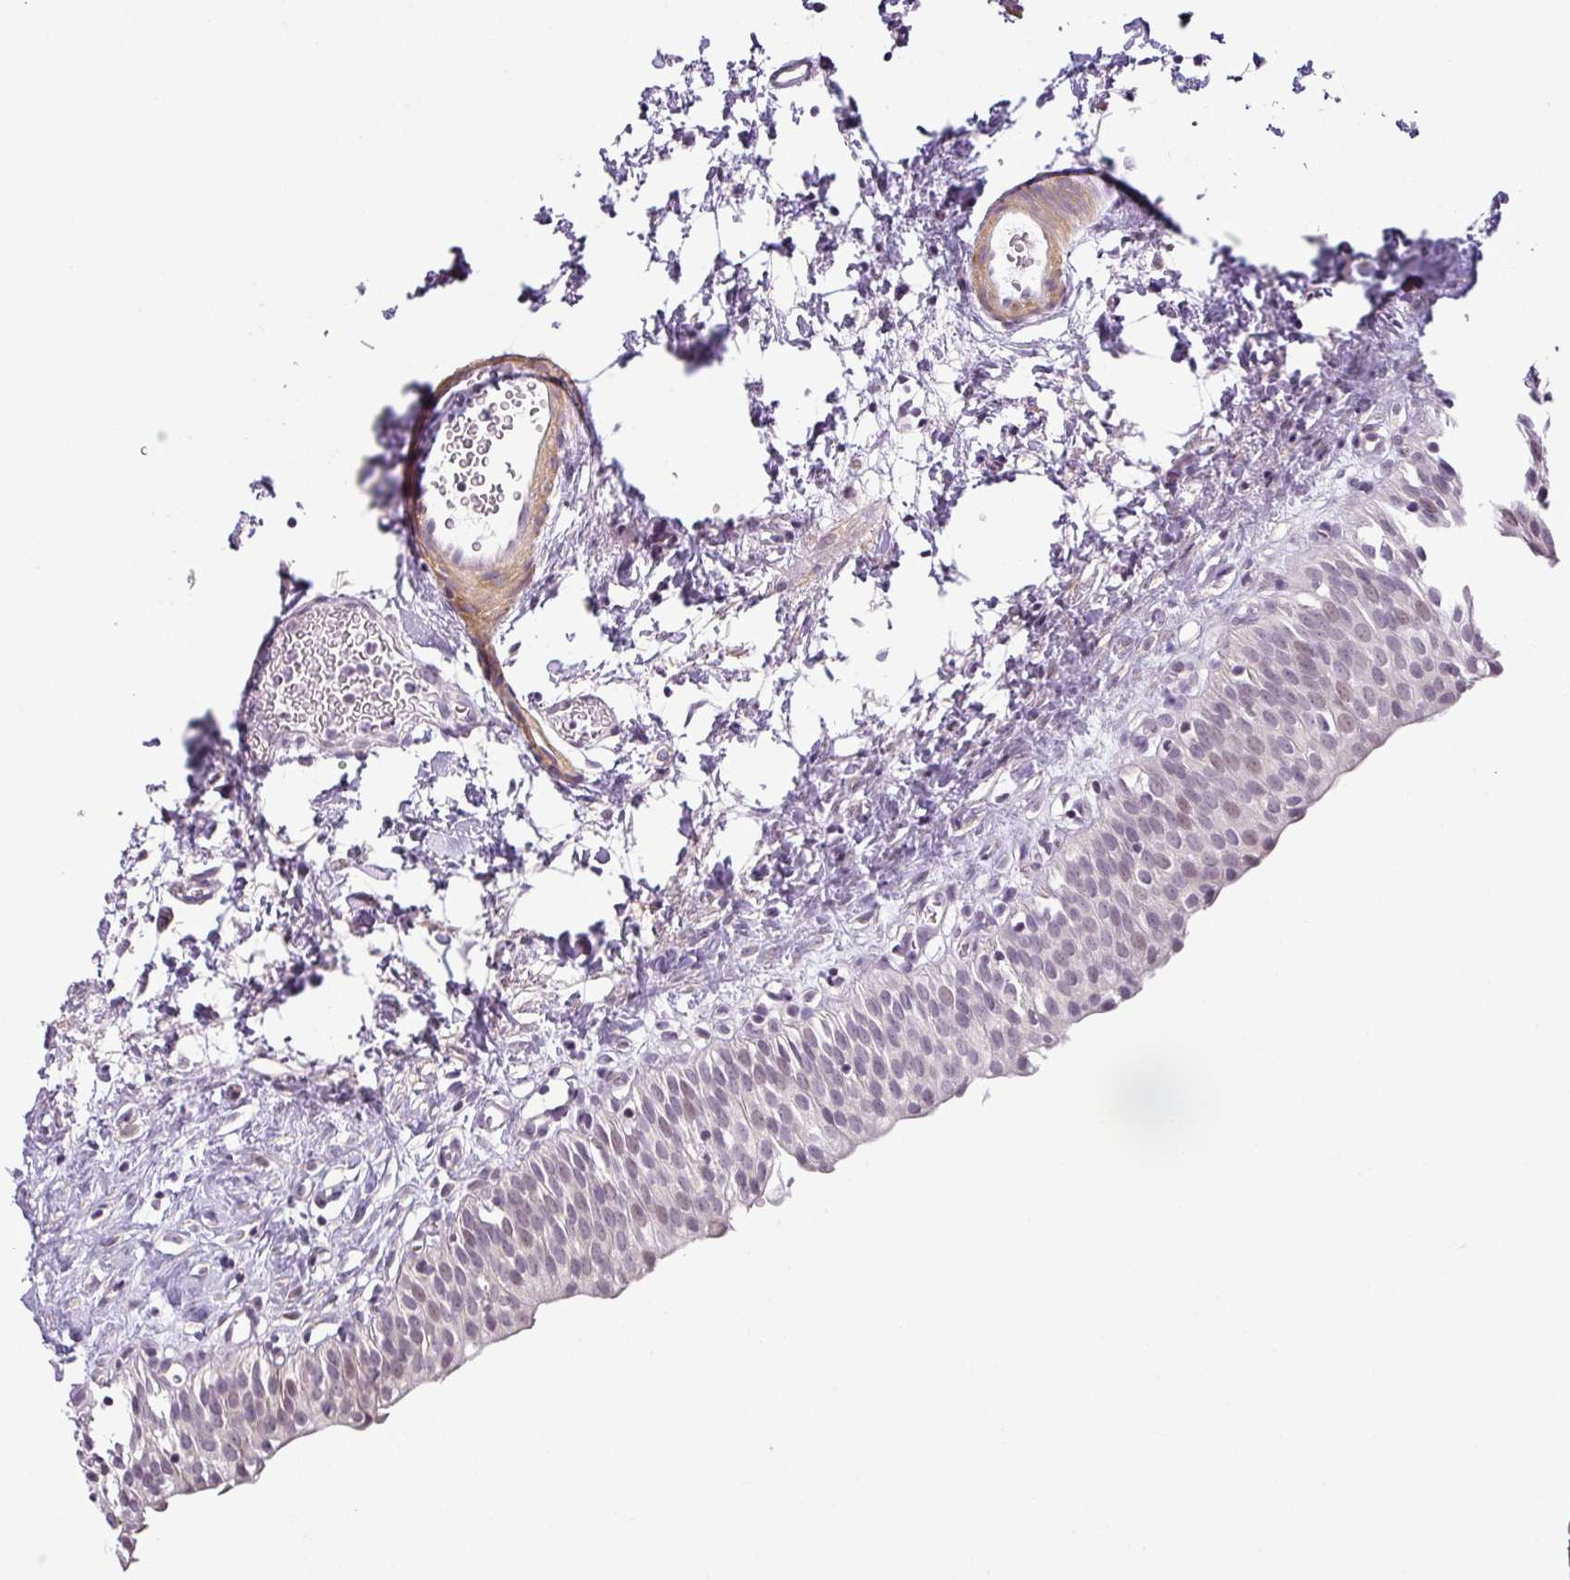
{"staining": {"intensity": "negative", "quantity": "none", "location": "none"}, "tissue": "urinary bladder", "cell_type": "Urothelial cells", "image_type": "normal", "snomed": [{"axis": "morphology", "description": "Normal tissue, NOS"}, {"axis": "topography", "description": "Urinary bladder"}], "caption": "The image displays no significant positivity in urothelial cells of urinary bladder.", "gene": "OR52D1", "patient": {"sex": "male", "age": 51}}